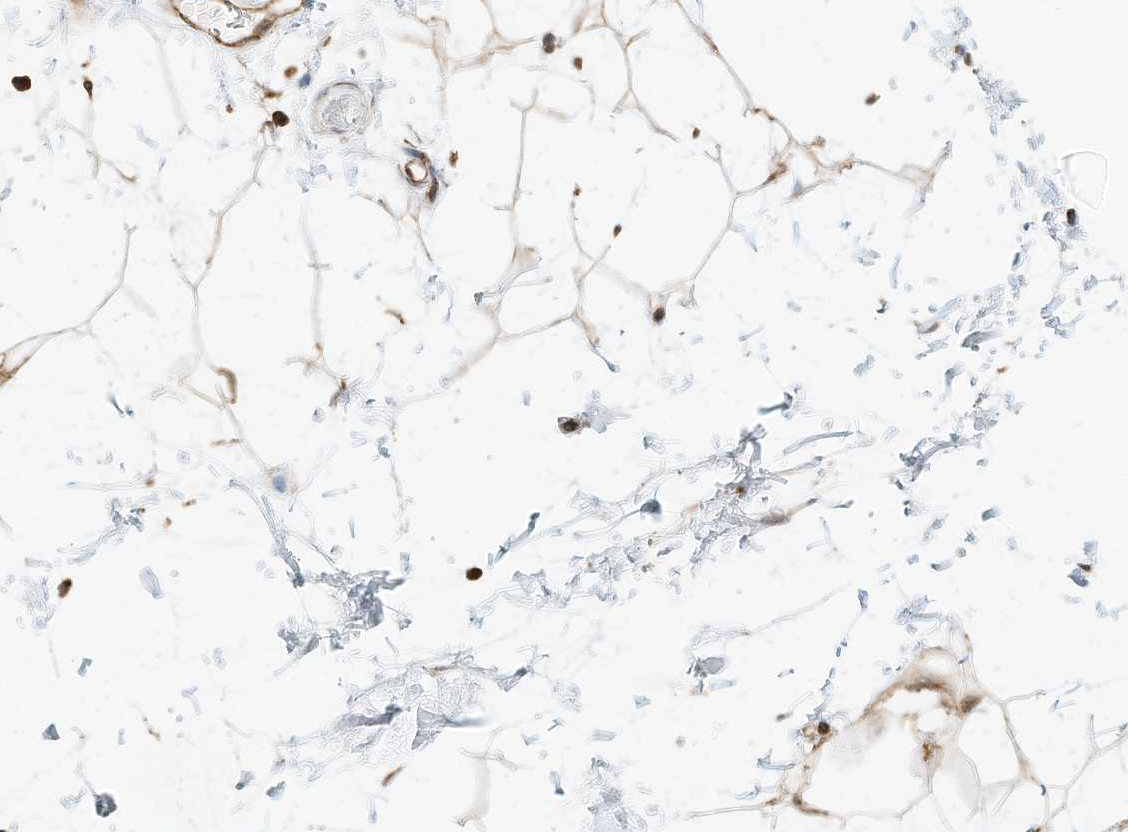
{"staining": {"intensity": "strong", "quantity": ">75%", "location": "cytoplasmic/membranous"}, "tissue": "adipose tissue", "cell_type": "Adipocytes", "image_type": "normal", "snomed": [{"axis": "morphology", "description": "Normal tissue, NOS"}, {"axis": "topography", "description": "Soft tissue"}], "caption": "Adipose tissue stained with immunohistochemistry shows strong cytoplasmic/membranous positivity in approximately >75% of adipocytes.", "gene": "CPAMD8", "patient": {"sex": "male", "age": 72}}